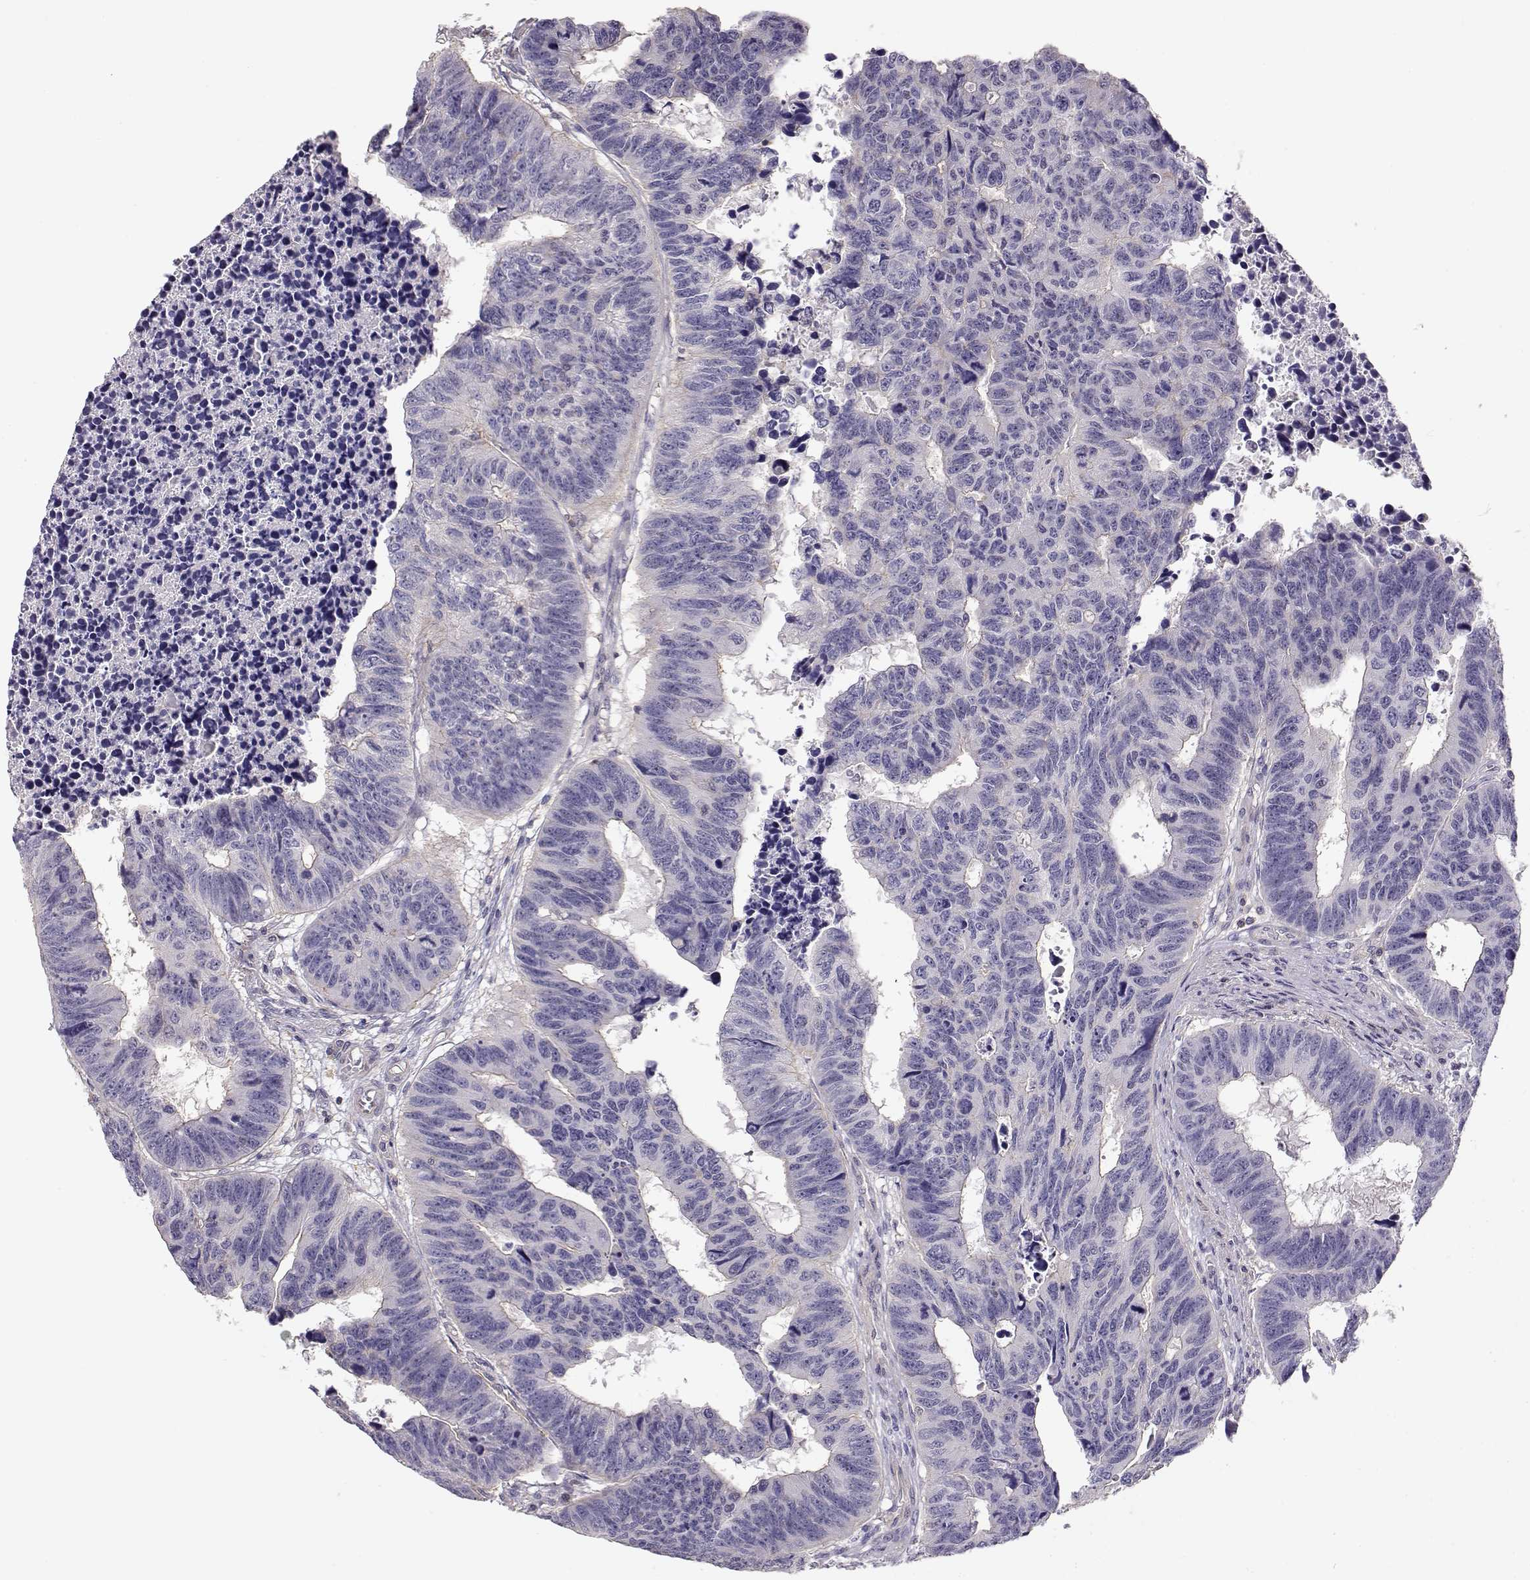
{"staining": {"intensity": "negative", "quantity": "none", "location": "none"}, "tissue": "colorectal cancer", "cell_type": "Tumor cells", "image_type": "cancer", "snomed": [{"axis": "morphology", "description": "Adenocarcinoma, NOS"}, {"axis": "topography", "description": "Rectum"}], "caption": "Human colorectal cancer stained for a protein using immunohistochemistry (IHC) exhibits no expression in tumor cells.", "gene": "DAPL1", "patient": {"sex": "female", "age": 85}}